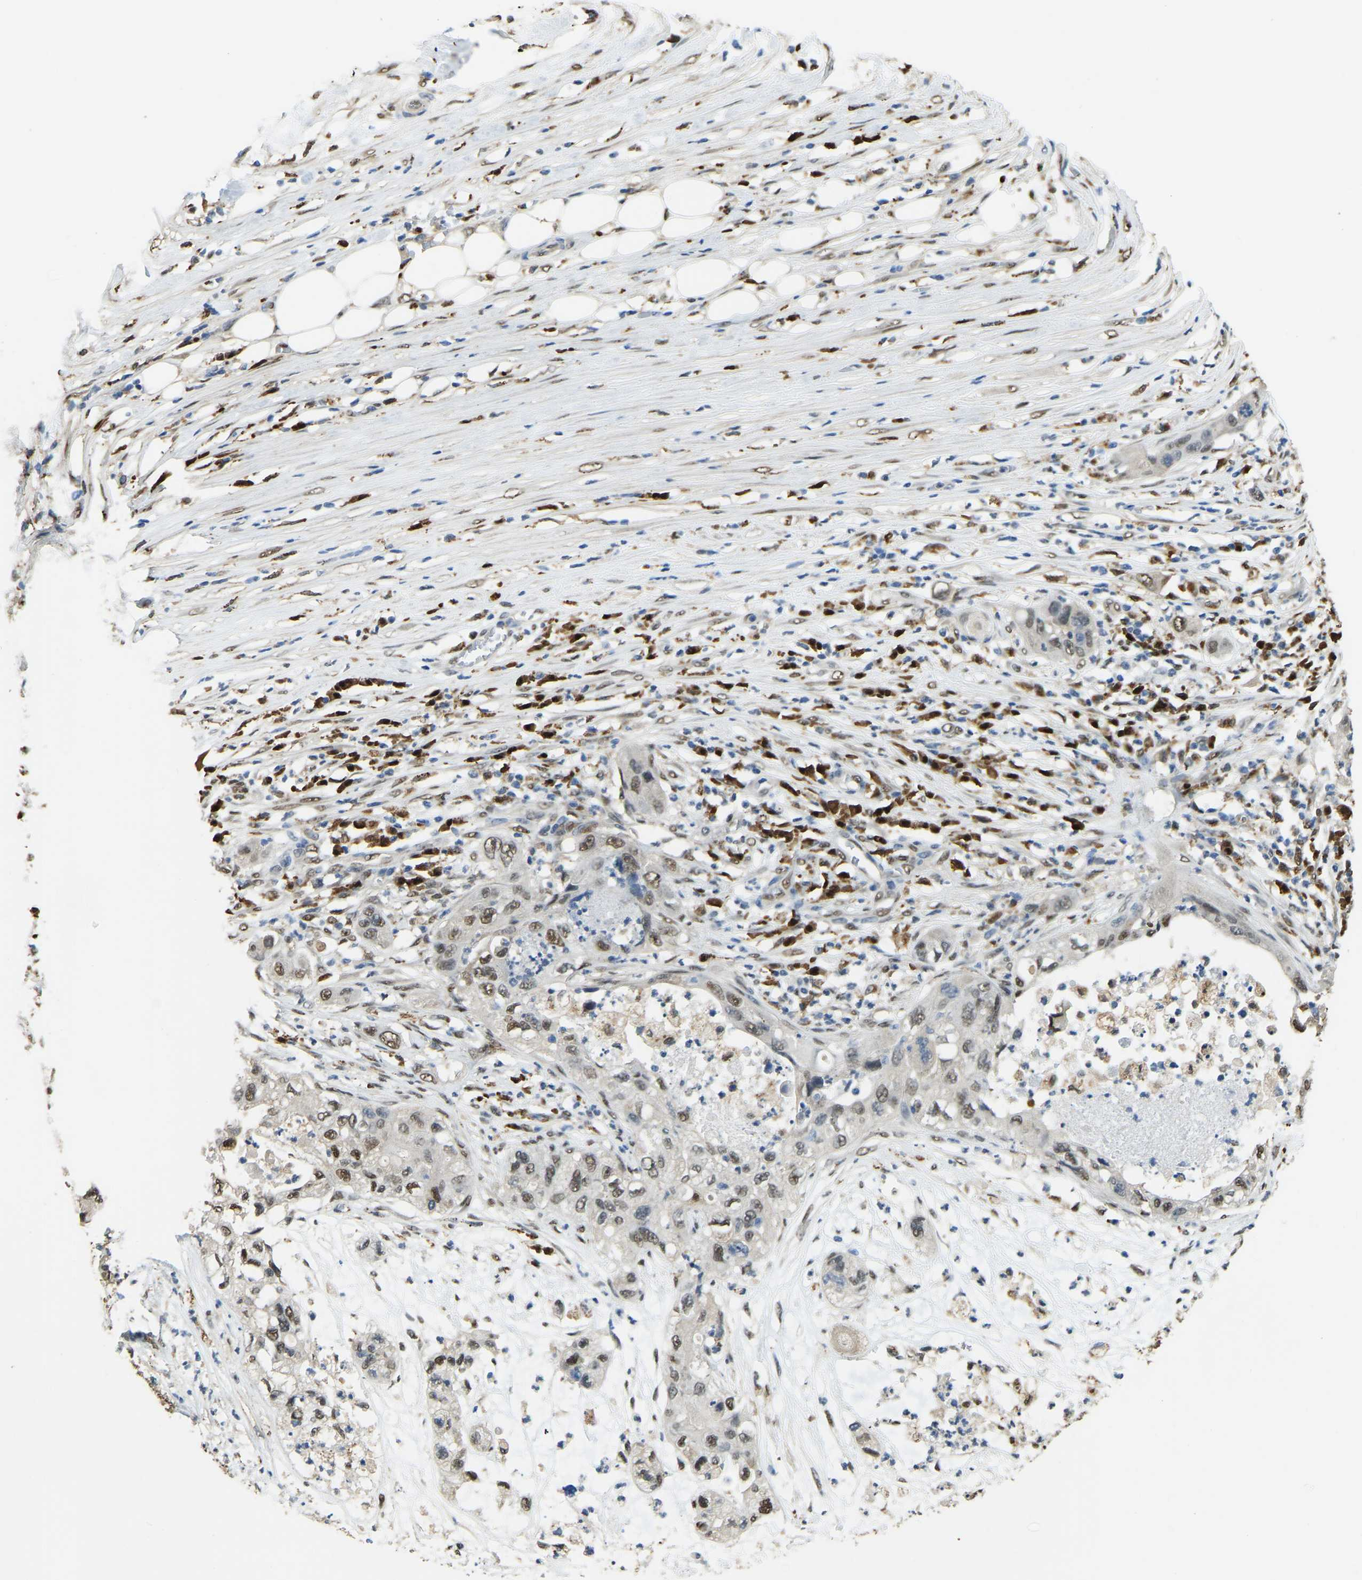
{"staining": {"intensity": "moderate", "quantity": ">75%", "location": "nuclear"}, "tissue": "pancreatic cancer", "cell_type": "Tumor cells", "image_type": "cancer", "snomed": [{"axis": "morphology", "description": "Adenocarcinoma, NOS"}, {"axis": "topography", "description": "Pancreas"}], "caption": "Immunohistochemistry (DAB) staining of human pancreatic adenocarcinoma displays moderate nuclear protein positivity in approximately >75% of tumor cells.", "gene": "NANS", "patient": {"sex": "female", "age": 78}}